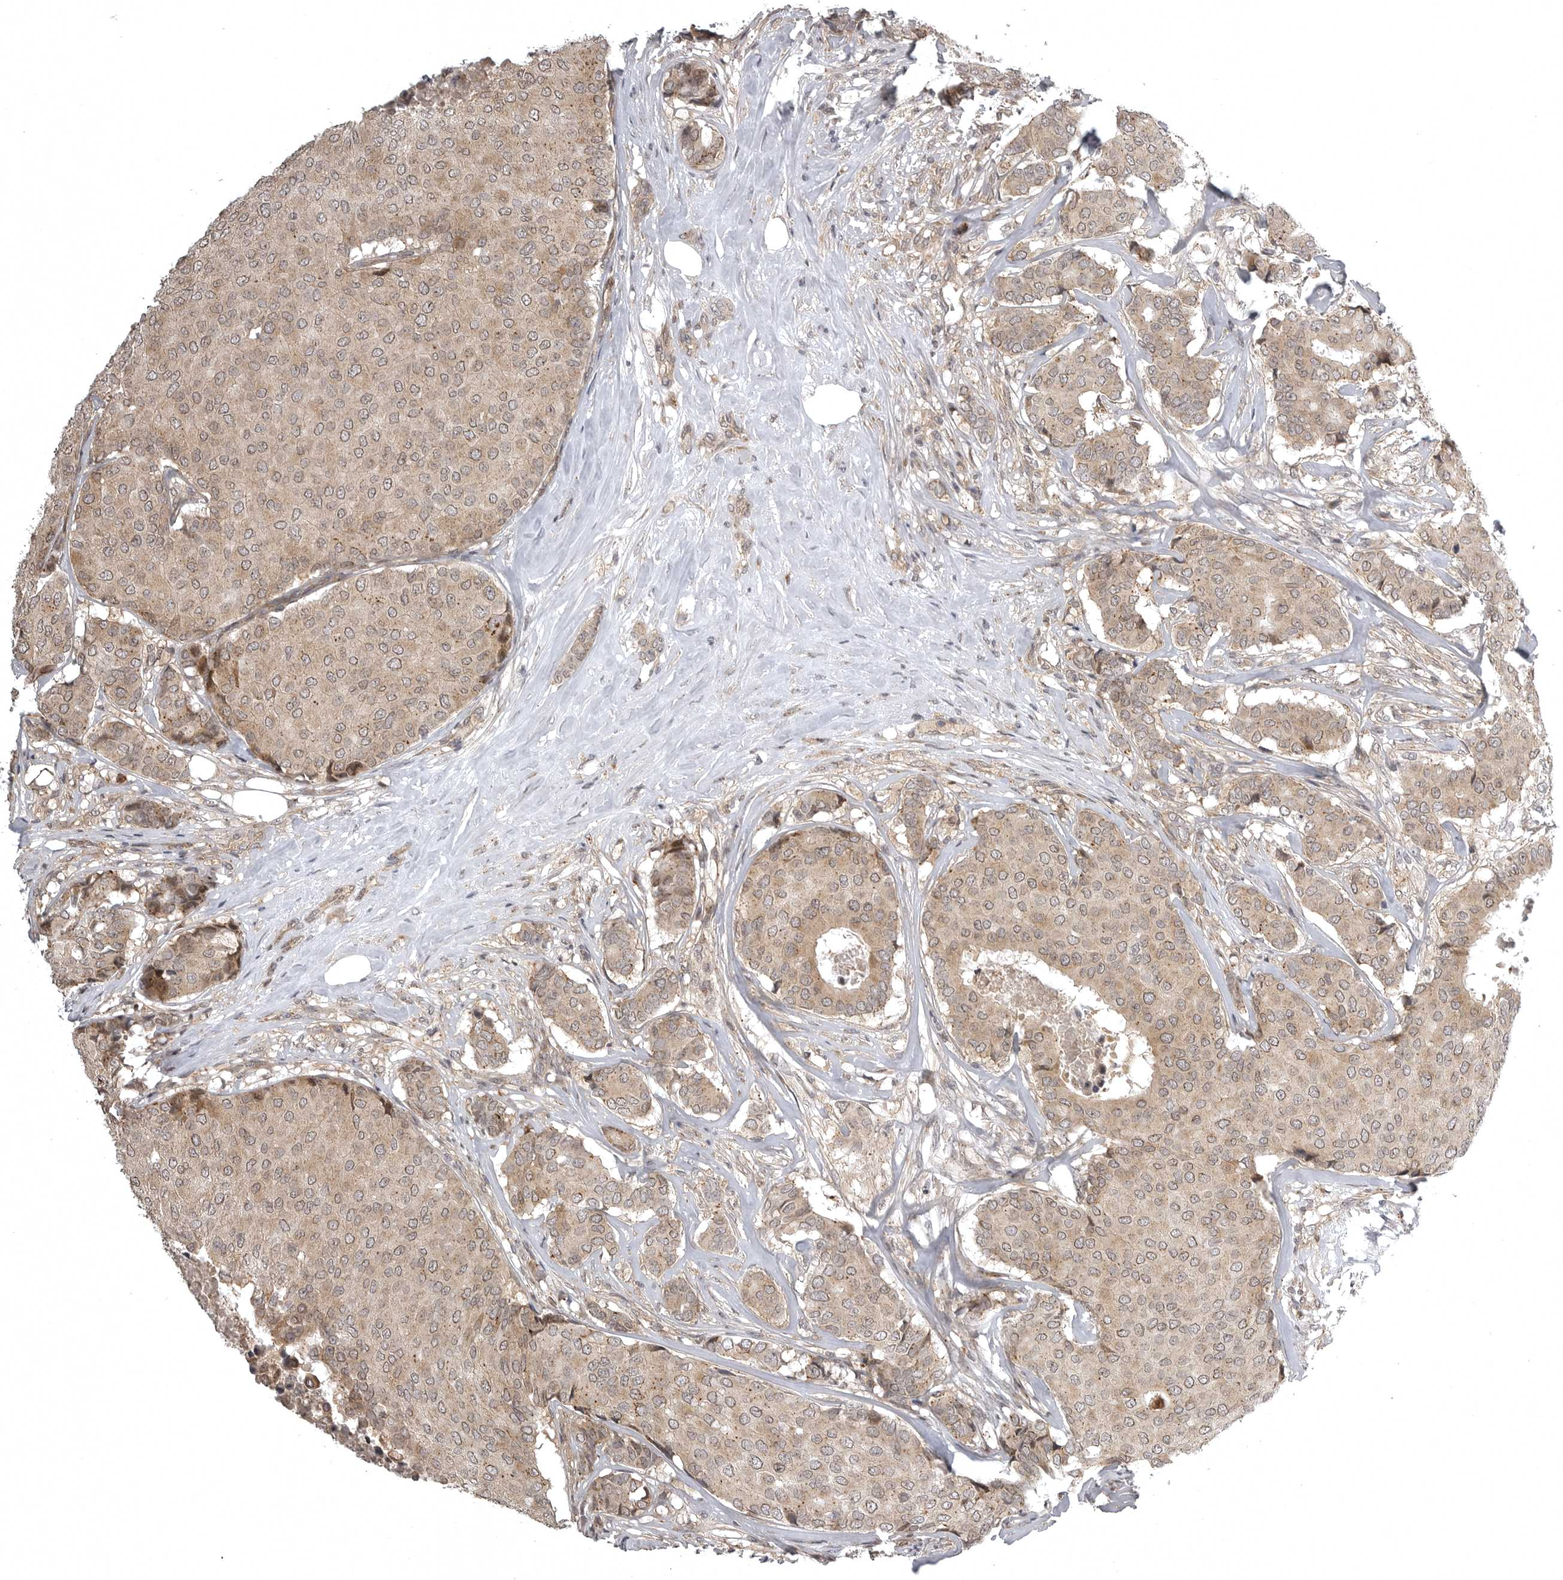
{"staining": {"intensity": "weak", "quantity": ">75%", "location": "cytoplasmic/membranous,nuclear"}, "tissue": "breast cancer", "cell_type": "Tumor cells", "image_type": "cancer", "snomed": [{"axis": "morphology", "description": "Duct carcinoma"}, {"axis": "topography", "description": "Breast"}], "caption": "DAB (3,3'-diaminobenzidine) immunohistochemical staining of breast infiltrating ductal carcinoma demonstrates weak cytoplasmic/membranous and nuclear protein staining in approximately >75% of tumor cells.", "gene": "SNX16", "patient": {"sex": "female", "age": 75}}